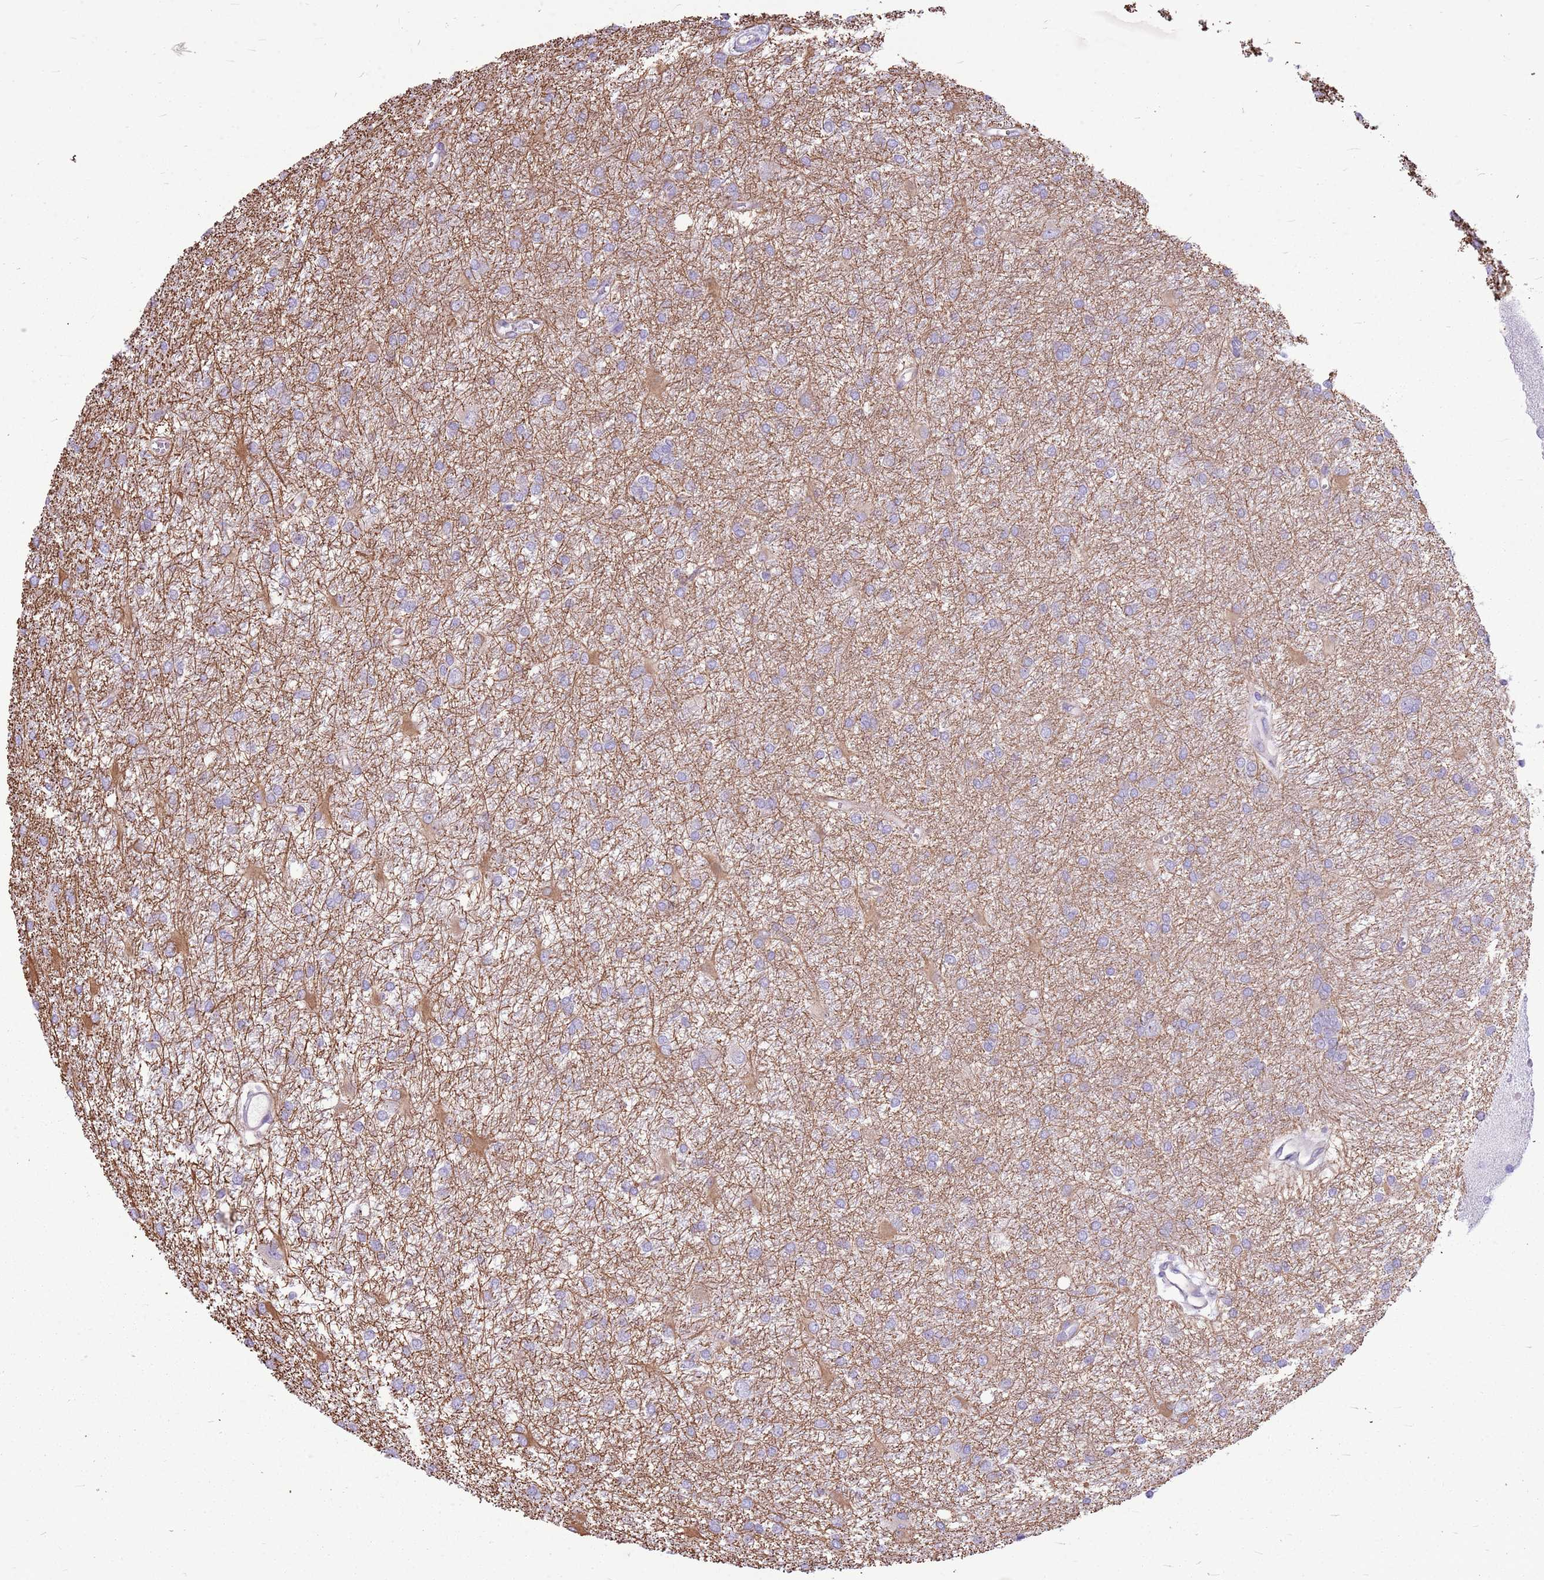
{"staining": {"intensity": "weak", "quantity": "<25%", "location": "cytoplasmic/membranous"}, "tissue": "glioma", "cell_type": "Tumor cells", "image_type": "cancer", "snomed": [{"axis": "morphology", "description": "Glioma, malignant, High grade"}, {"axis": "topography", "description": "Brain"}], "caption": "Immunohistochemical staining of human malignant high-grade glioma shows no significant expression in tumor cells.", "gene": "KCTD19", "patient": {"sex": "female", "age": 50}}